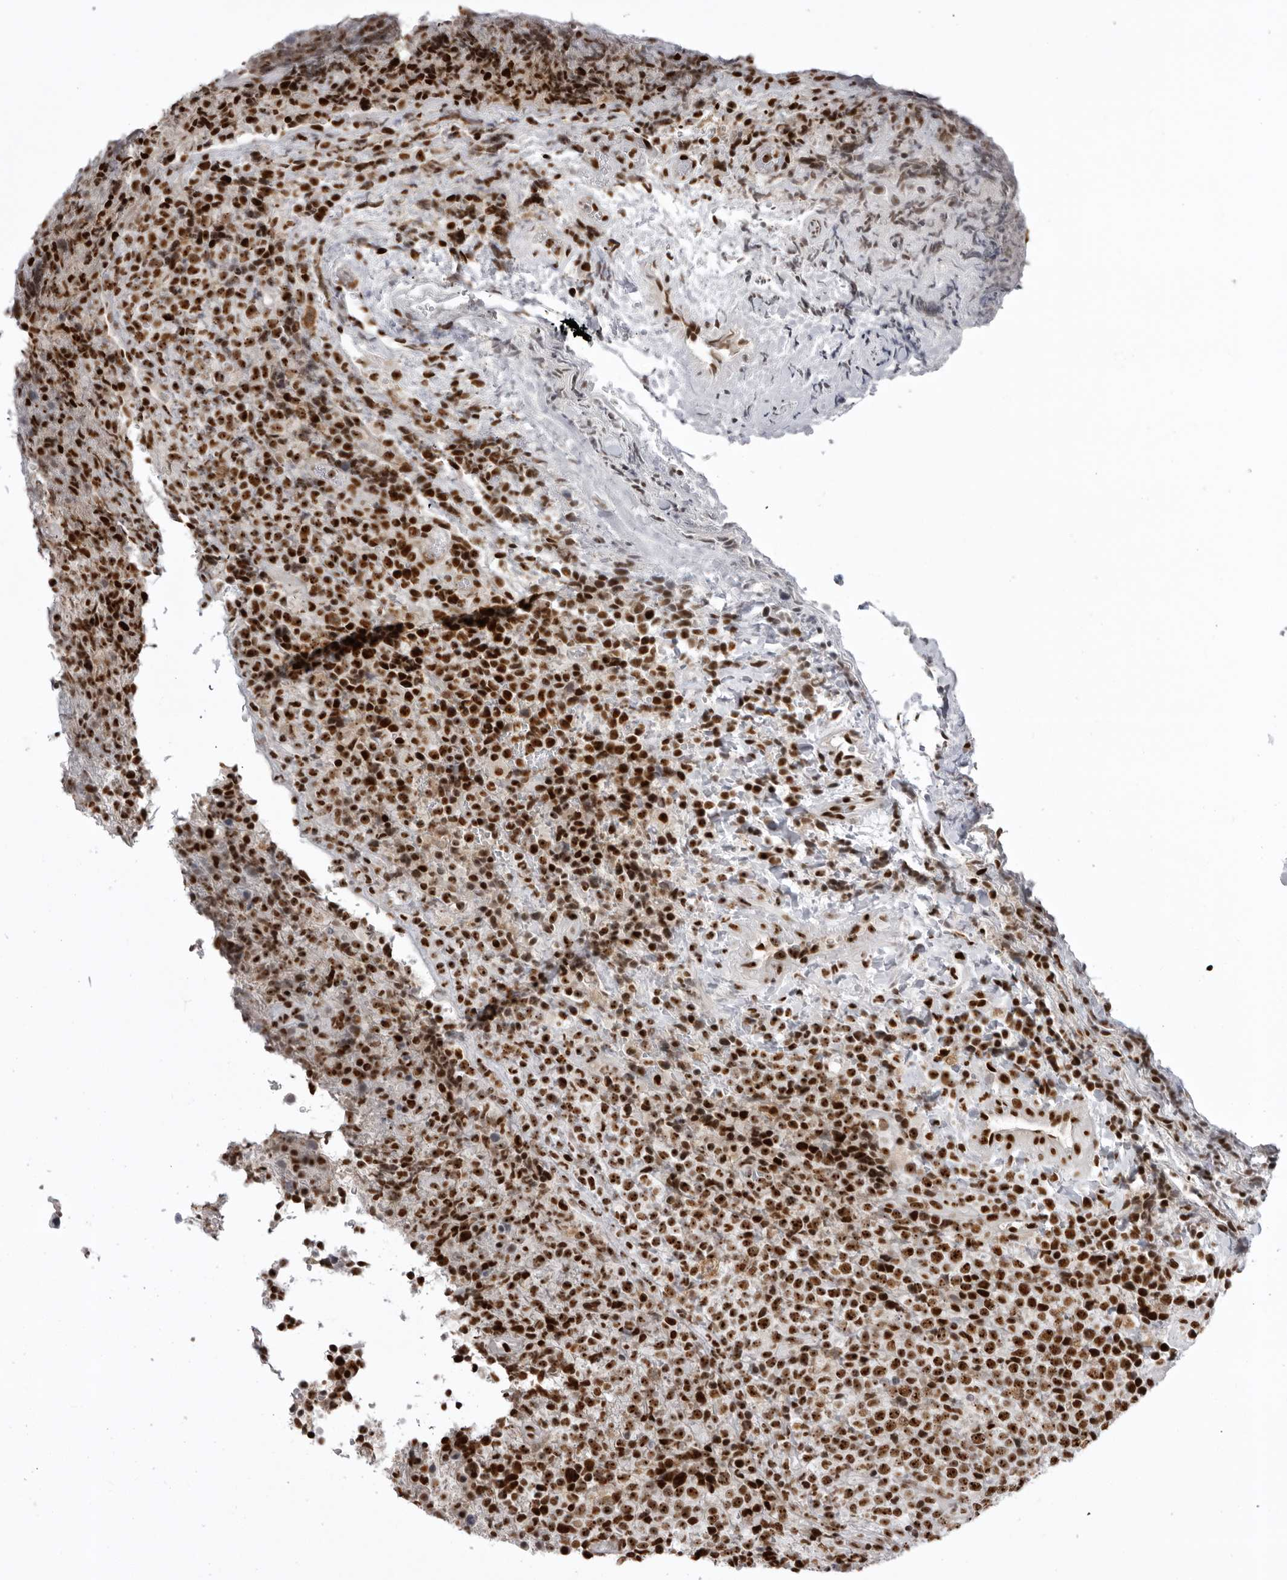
{"staining": {"intensity": "strong", "quantity": ">75%", "location": "nuclear"}, "tissue": "lymphoma", "cell_type": "Tumor cells", "image_type": "cancer", "snomed": [{"axis": "morphology", "description": "Malignant lymphoma, non-Hodgkin's type, High grade"}, {"axis": "topography", "description": "Lymph node"}], "caption": "Brown immunohistochemical staining in malignant lymphoma, non-Hodgkin's type (high-grade) shows strong nuclear positivity in about >75% of tumor cells. Nuclei are stained in blue.", "gene": "DHX9", "patient": {"sex": "male", "age": 13}}